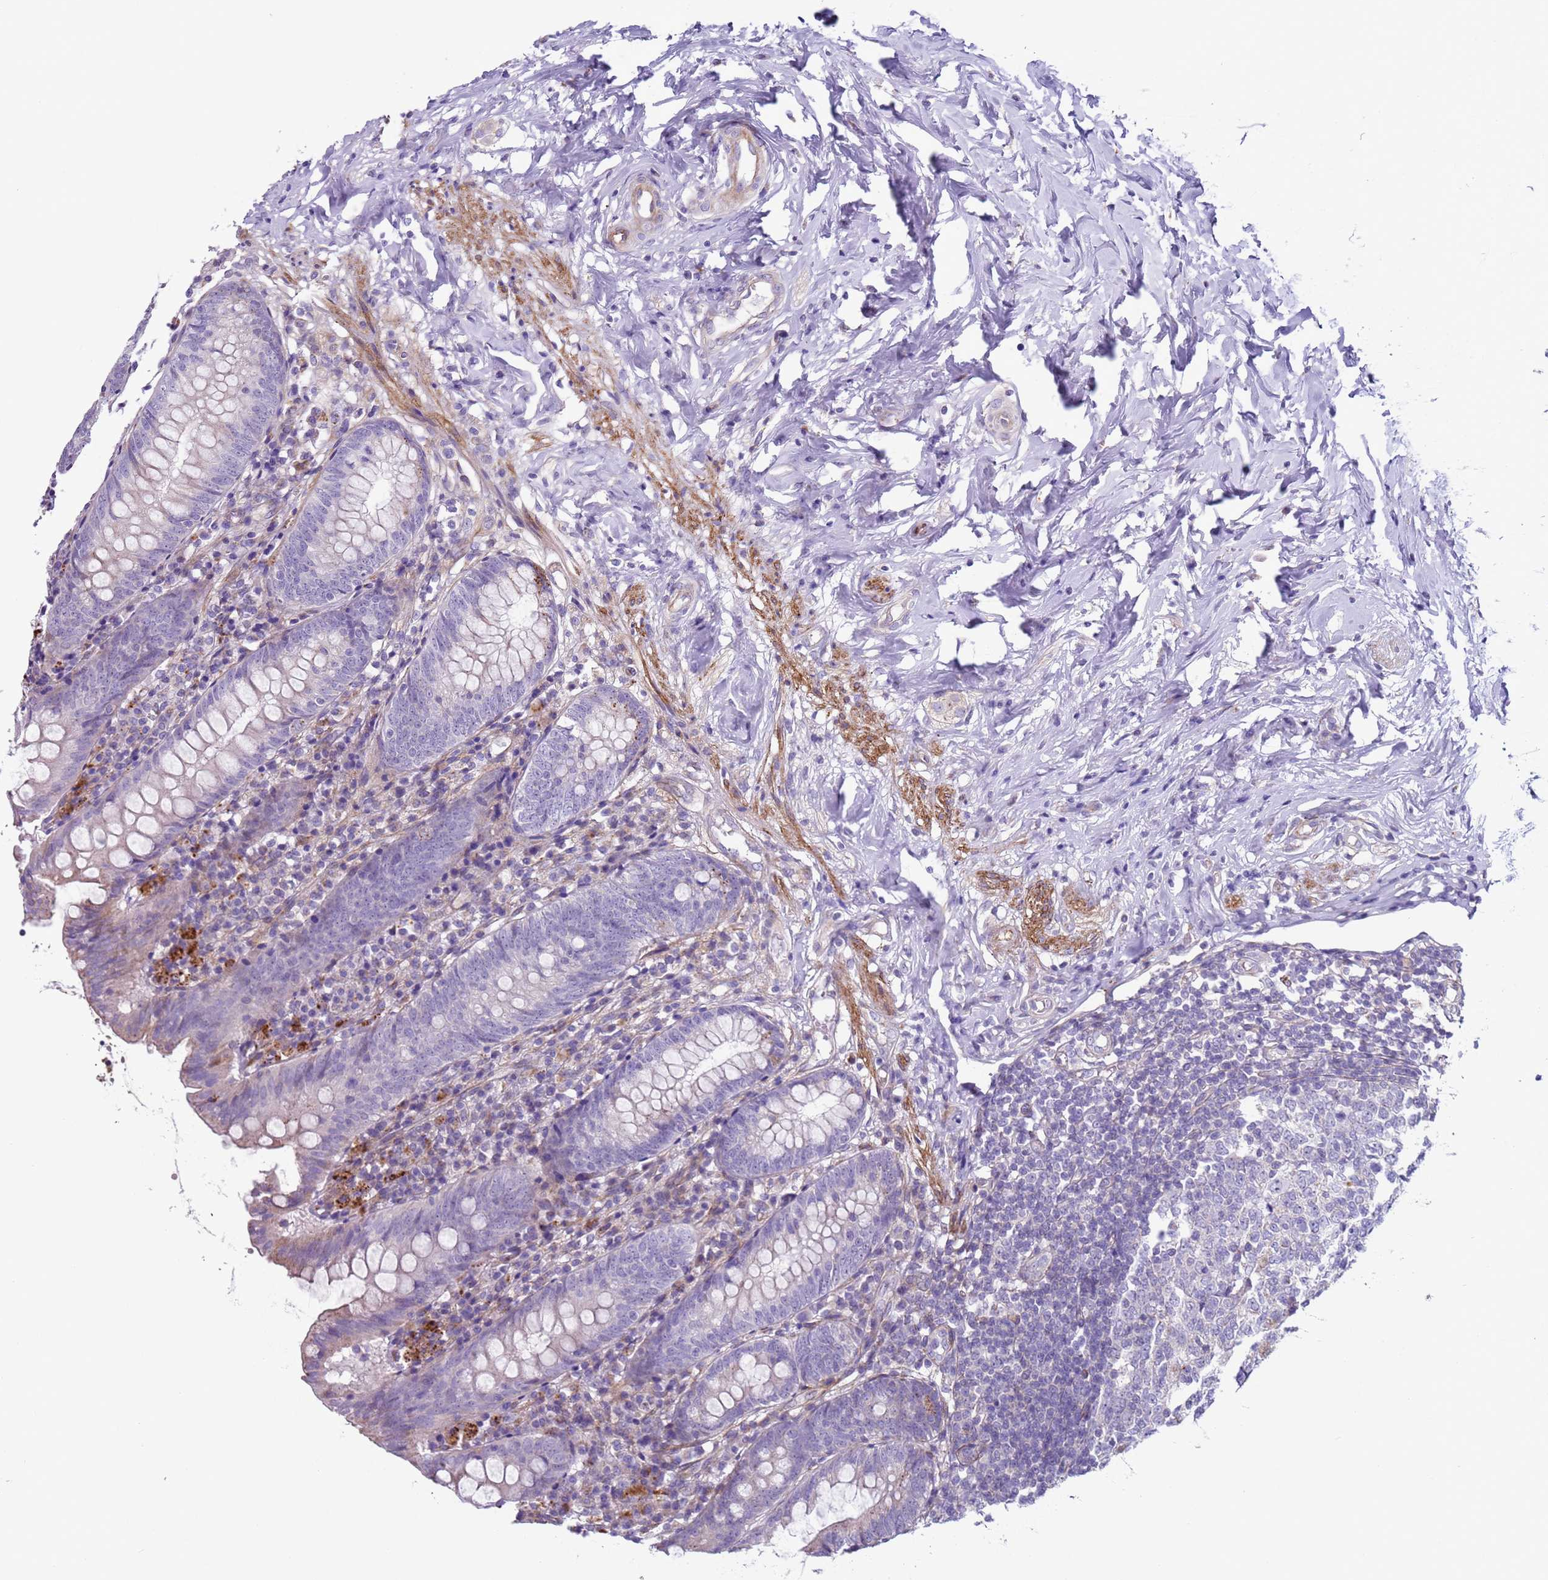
{"staining": {"intensity": "negative", "quantity": "none", "location": "none"}, "tissue": "appendix", "cell_type": "Glandular cells", "image_type": "normal", "snomed": [{"axis": "morphology", "description": "Normal tissue, NOS"}, {"axis": "topography", "description": "Appendix"}], "caption": "DAB immunohistochemical staining of normal appendix shows no significant staining in glandular cells.", "gene": "HEATR1", "patient": {"sex": "female", "age": 54}}